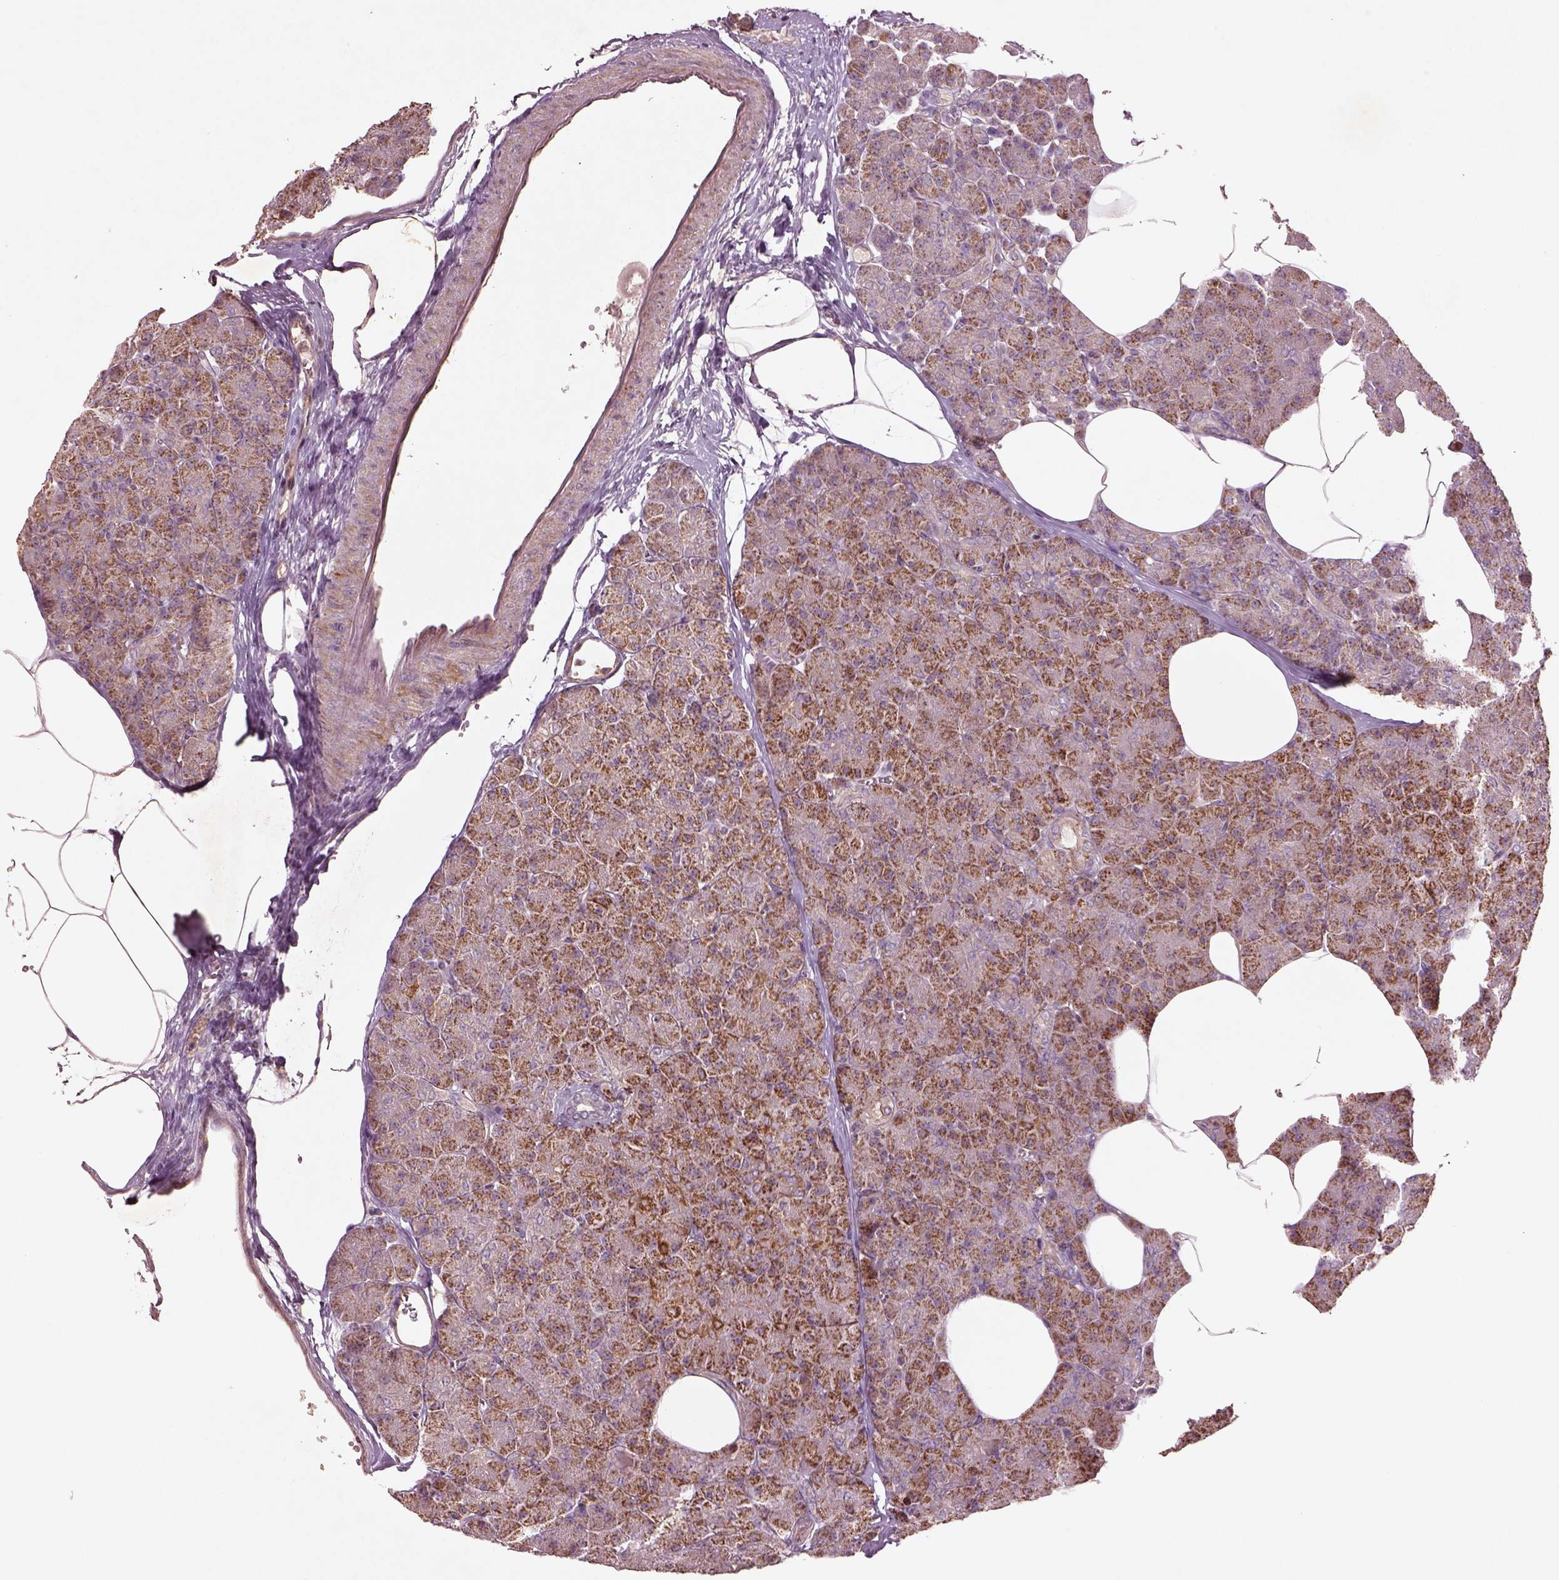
{"staining": {"intensity": "moderate", "quantity": ">75%", "location": "cytoplasmic/membranous"}, "tissue": "pancreas", "cell_type": "Exocrine glandular cells", "image_type": "normal", "snomed": [{"axis": "morphology", "description": "Normal tissue, NOS"}, {"axis": "topography", "description": "Pancreas"}], "caption": "Pancreas stained for a protein (brown) exhibits moderate cytoplasmic/membranous positive staining in about >75% of exocrine glandular cells.", "gene": "SLC25A31", "patient": {"sex": "female", "age": 45}}